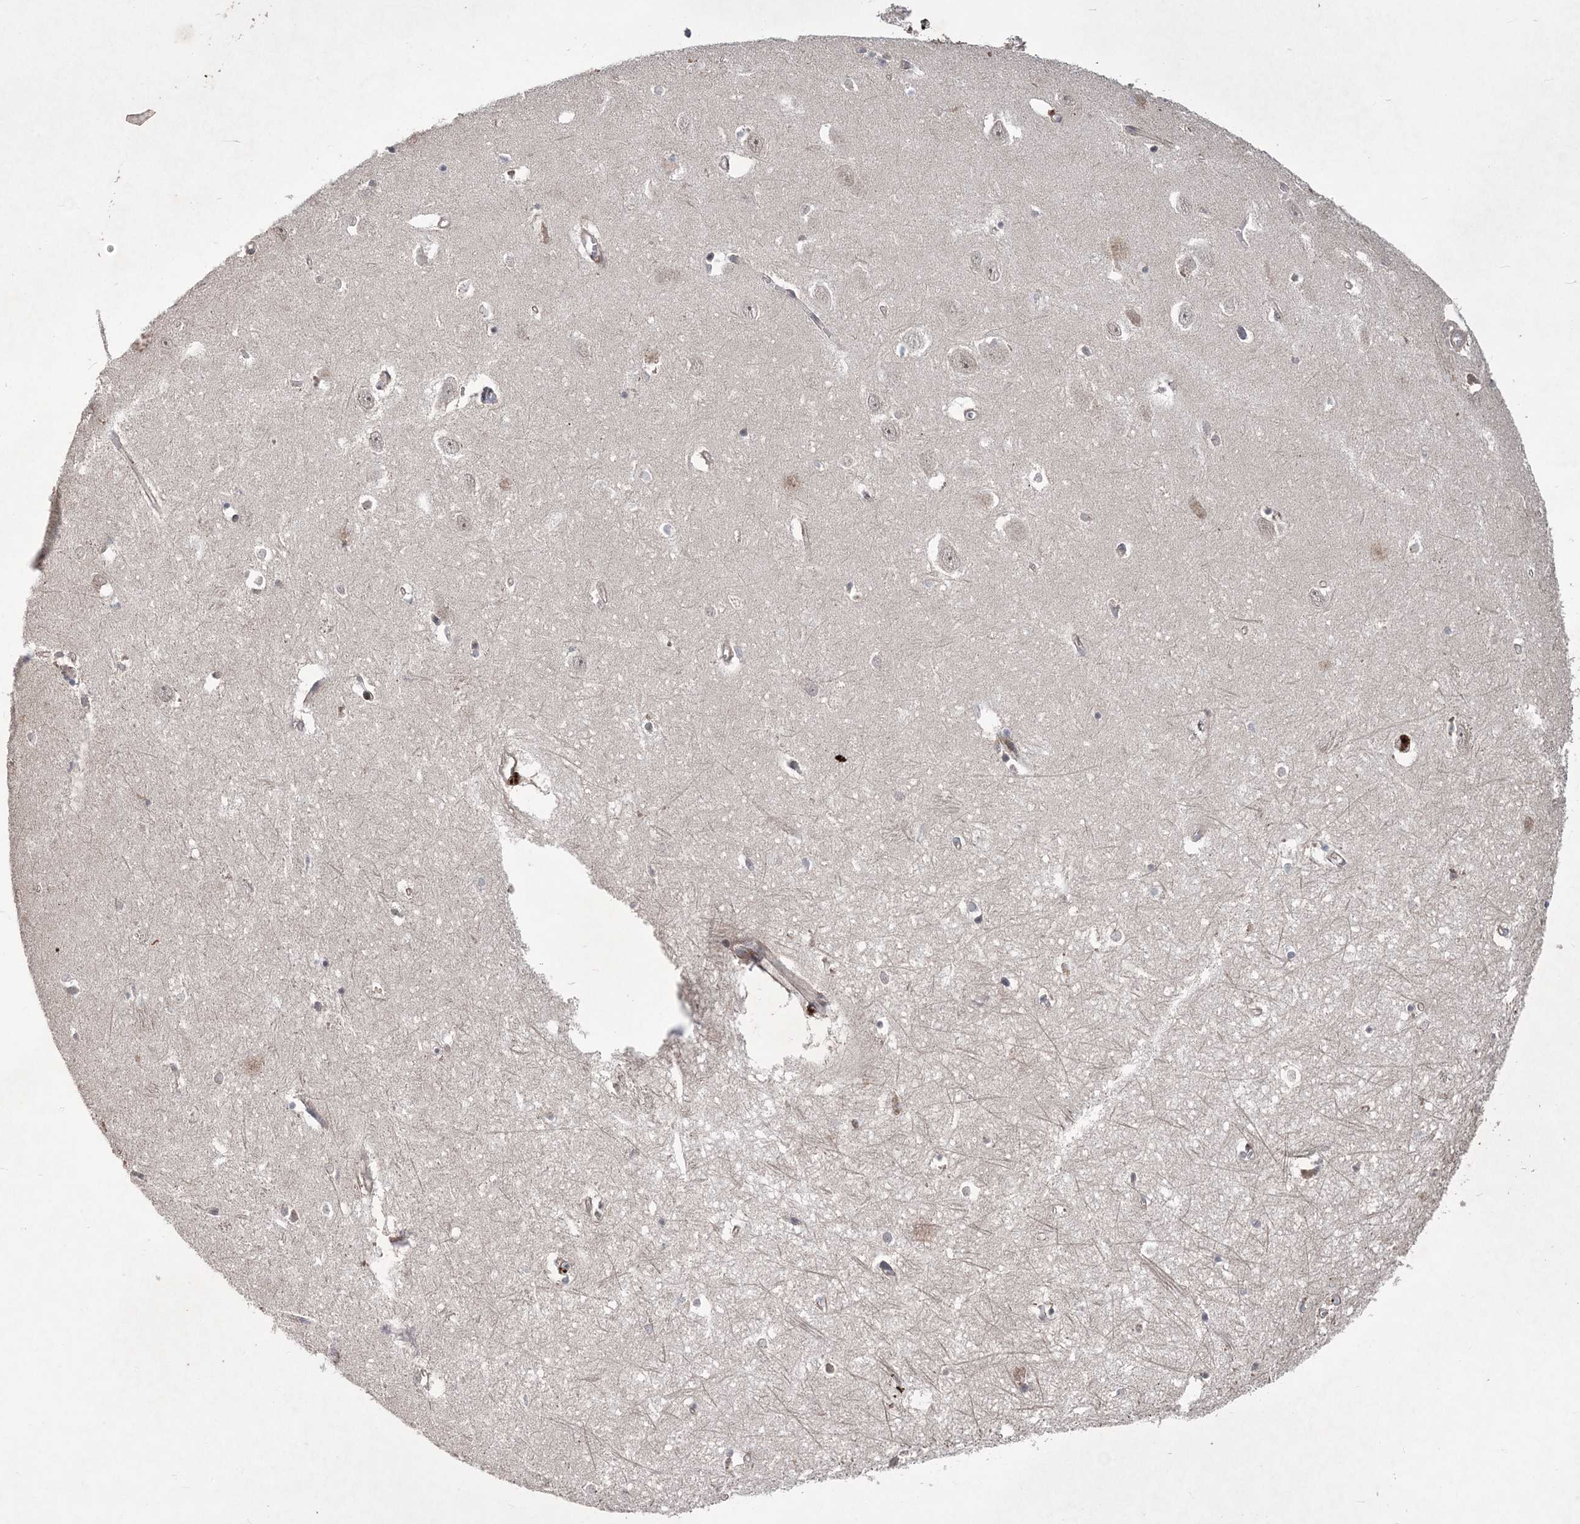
{"staining": {"intensity": "negative", "quantity": "none", "location": "none"}, "tissue": "hippocampus", "cell_type": "Glial cells", "image_type": "normal", "snomed": [{"axis": "morphology", "description": "Normal tissue, NOS"}, {"axis": "topography", "description": "Hippocampus"}], "caption": "Photomicrograph shows no significant protein staining in glial cells of unremarkable hippocampus.", "gene": "MTRF1L", "patient": {"sex": "female", "age": 64}}